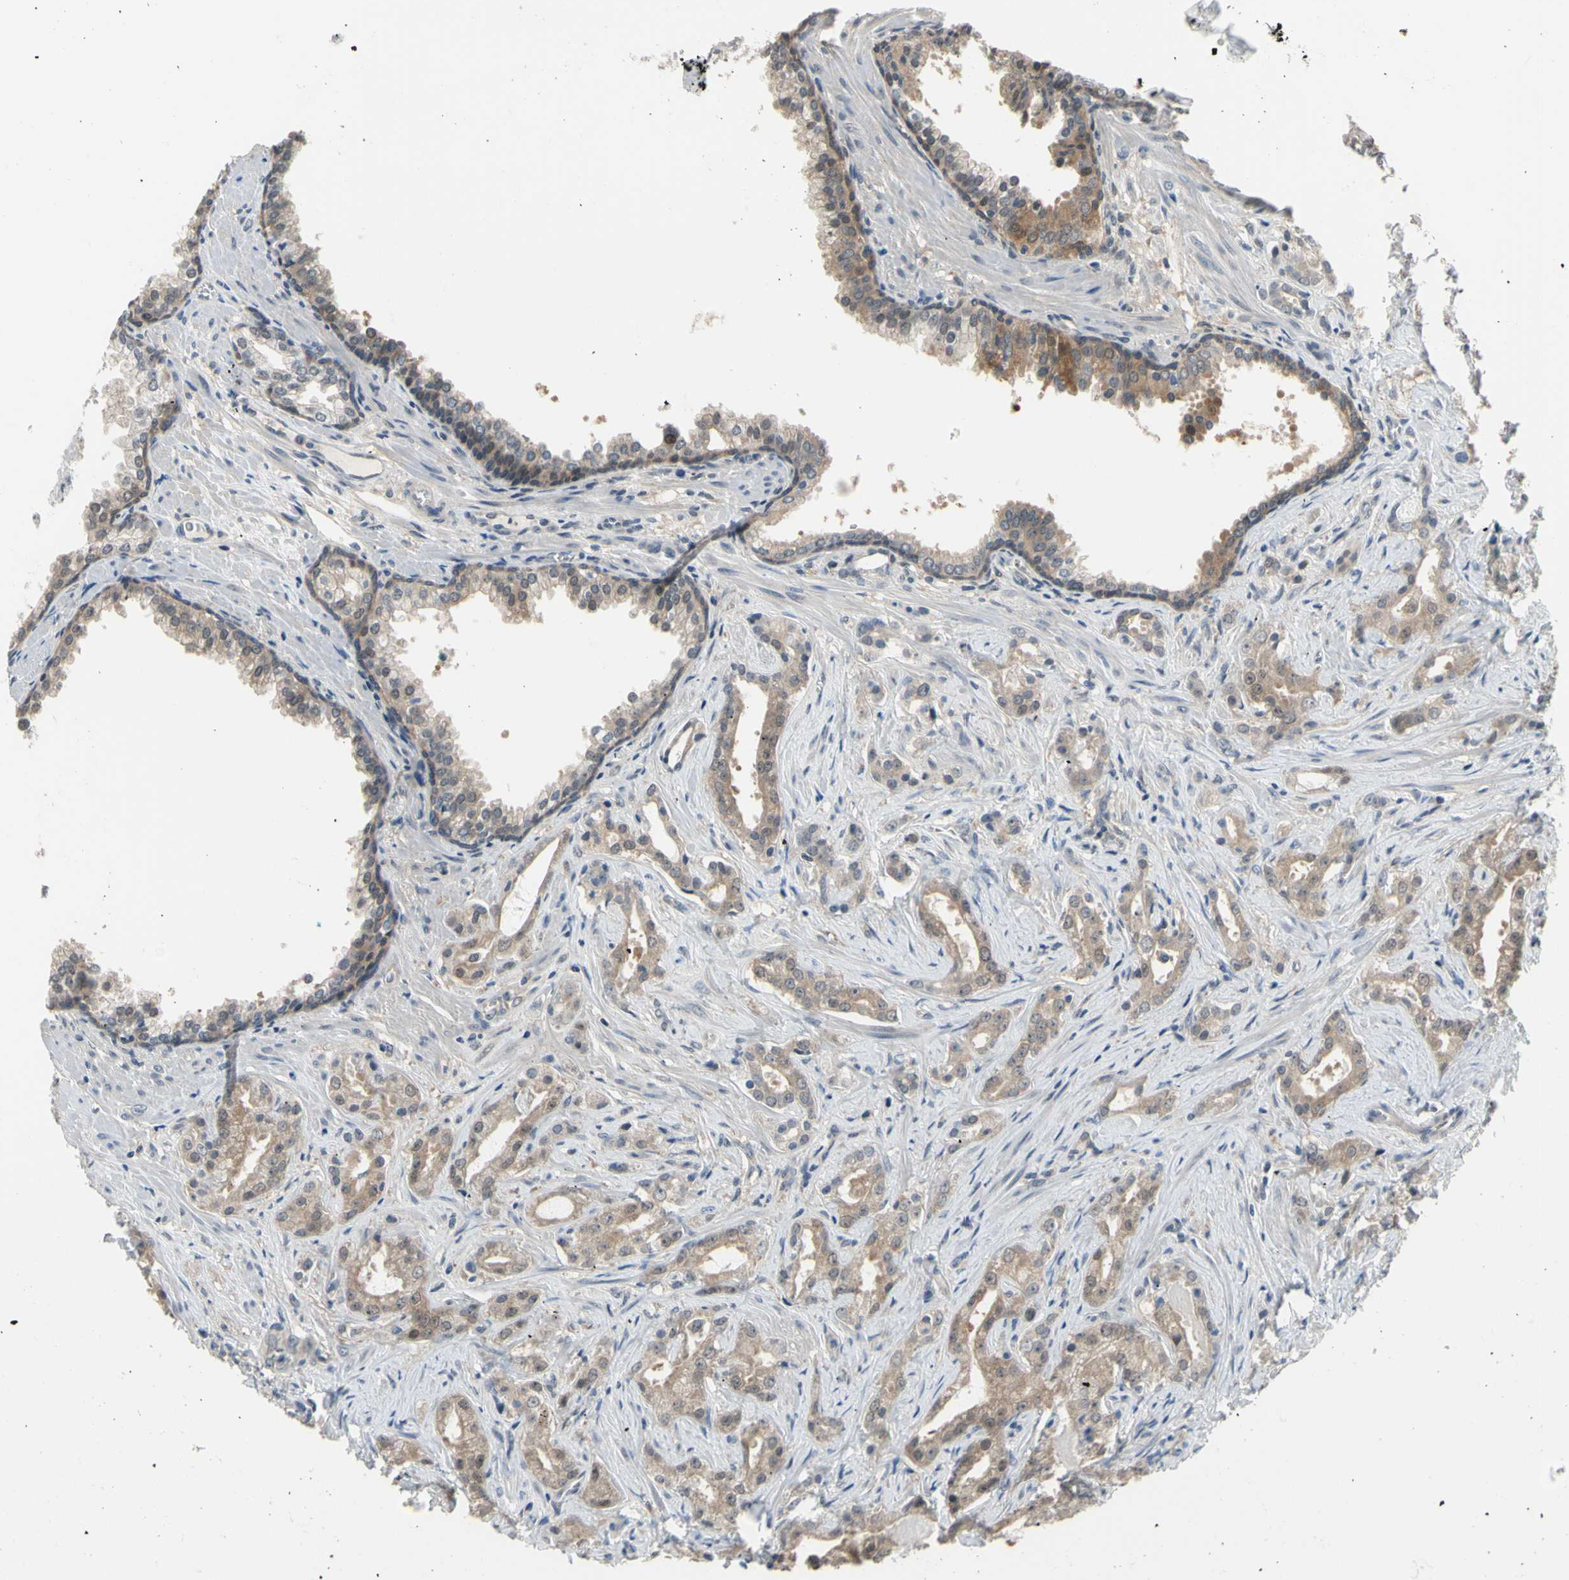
{"staining": {"intensity": "moderate", "quantity": ">75%", "location": "cytoplasmic/membranous"}, "tissue": "prostate cancer", "cell_type": "Tumor cells", "image_type": "cancer", "snomed": [{"axis": "morphology", "description": "Adenocarcinoma, Low grade"}, {"axis": "topography", "description": "Prostate"}], "caption": "This micrograph reveals immunohistochemistry (IHC) staining of human prostate cancer, with medium moderate cytoplasmic/membranous expression in approximately >75% of tumor cells.", "gene": "HSPA4", "patient": {"sex": "male", "age": 59}}